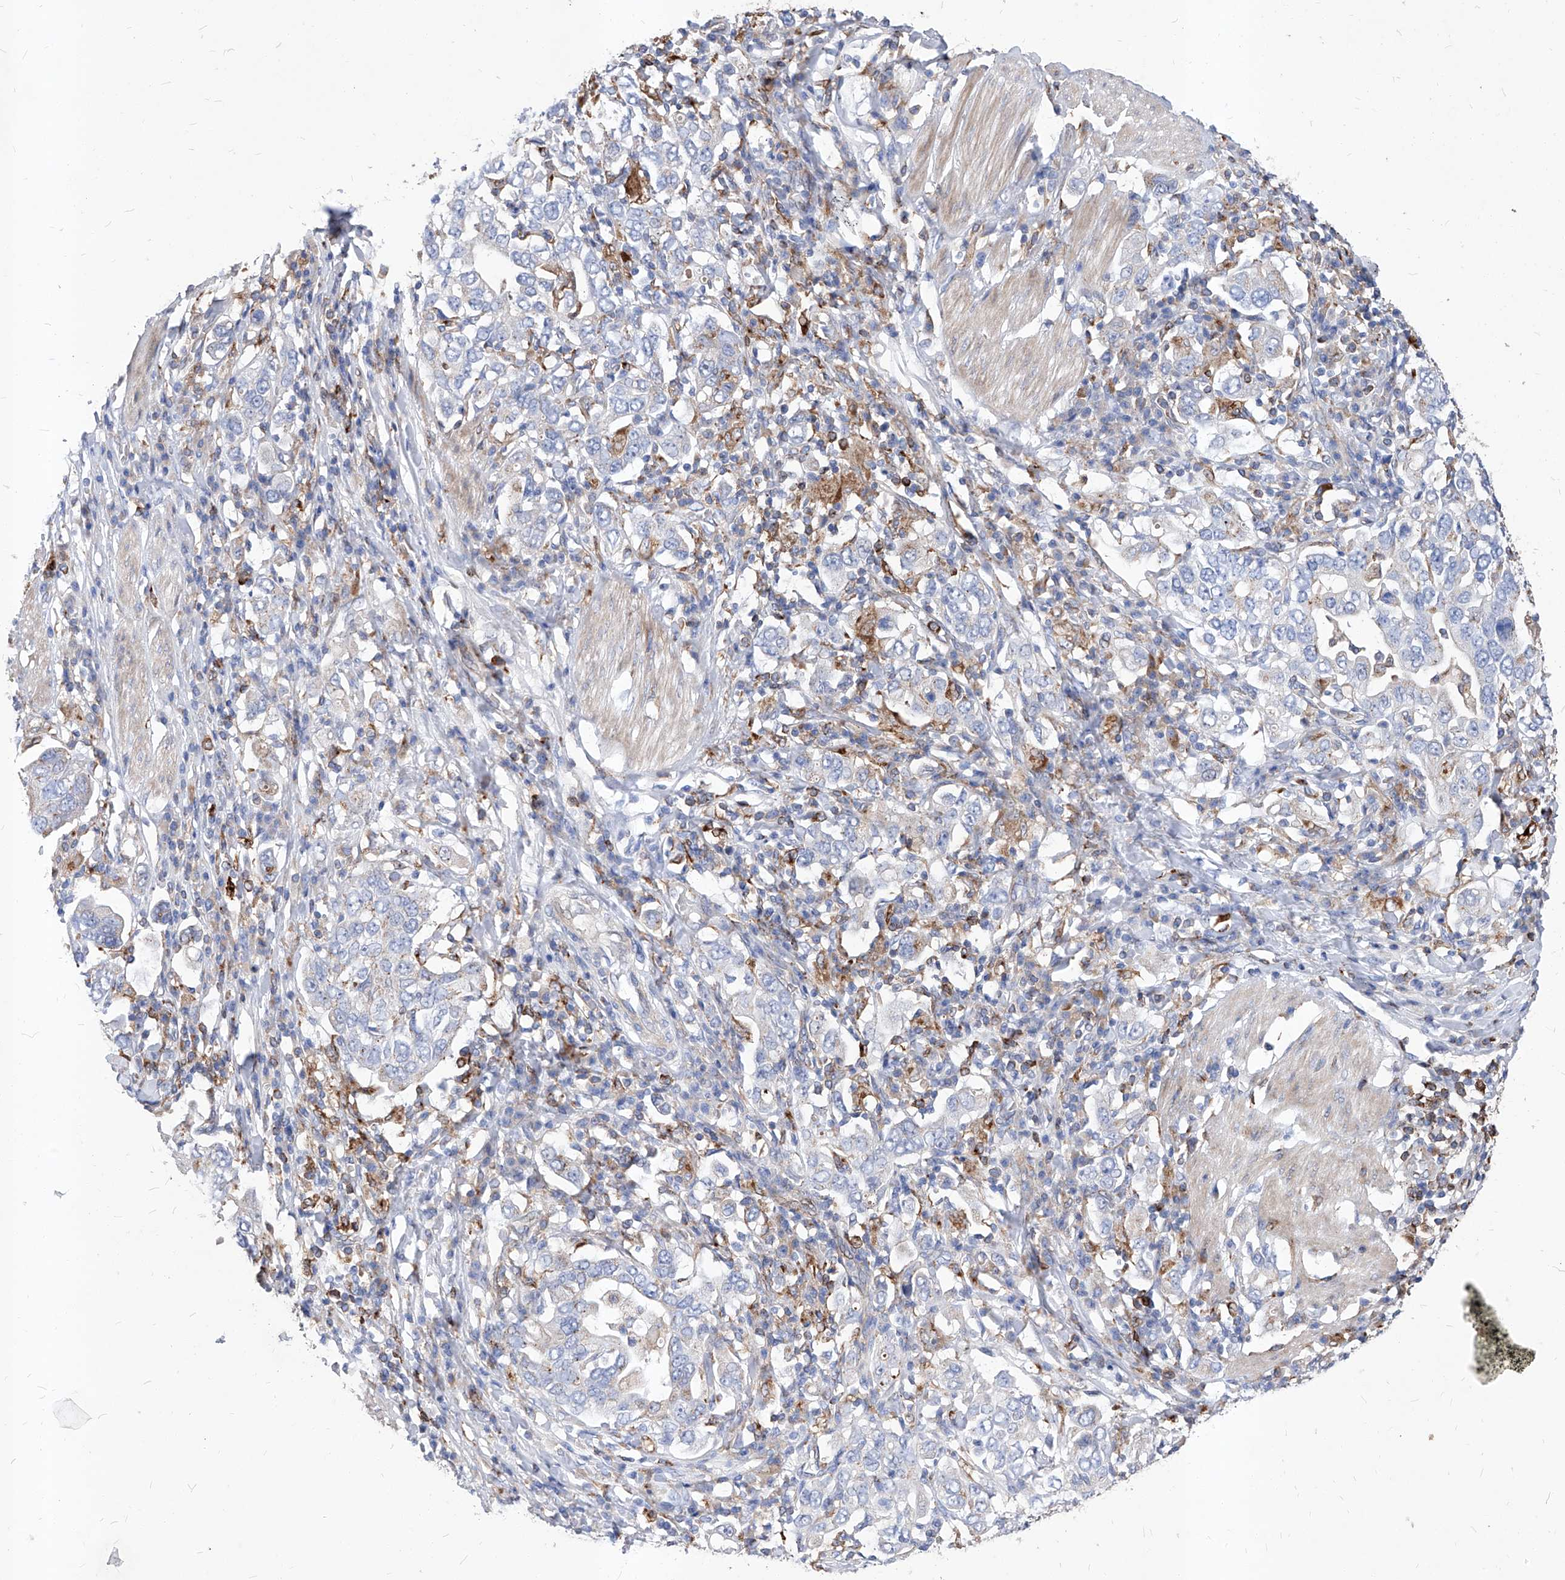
{"staining": {"intensity": "negative", "quantity": "none", "location": "none"}, "tissue": "stomach cancer", "cell_type": "Tumor cells", "image_type": "cancer", "snomed": [{"axis": "morphology", "description": "Adenocarcinoma, NOS"}, {"axis": "topography", "description": "Stomach, upper"}], "caption": "Tumor cells show no significant protein staining in adenocarcinoma (stomach).", "gene": "UBOX5", "patient": {"sex": "male", "age": 62}}